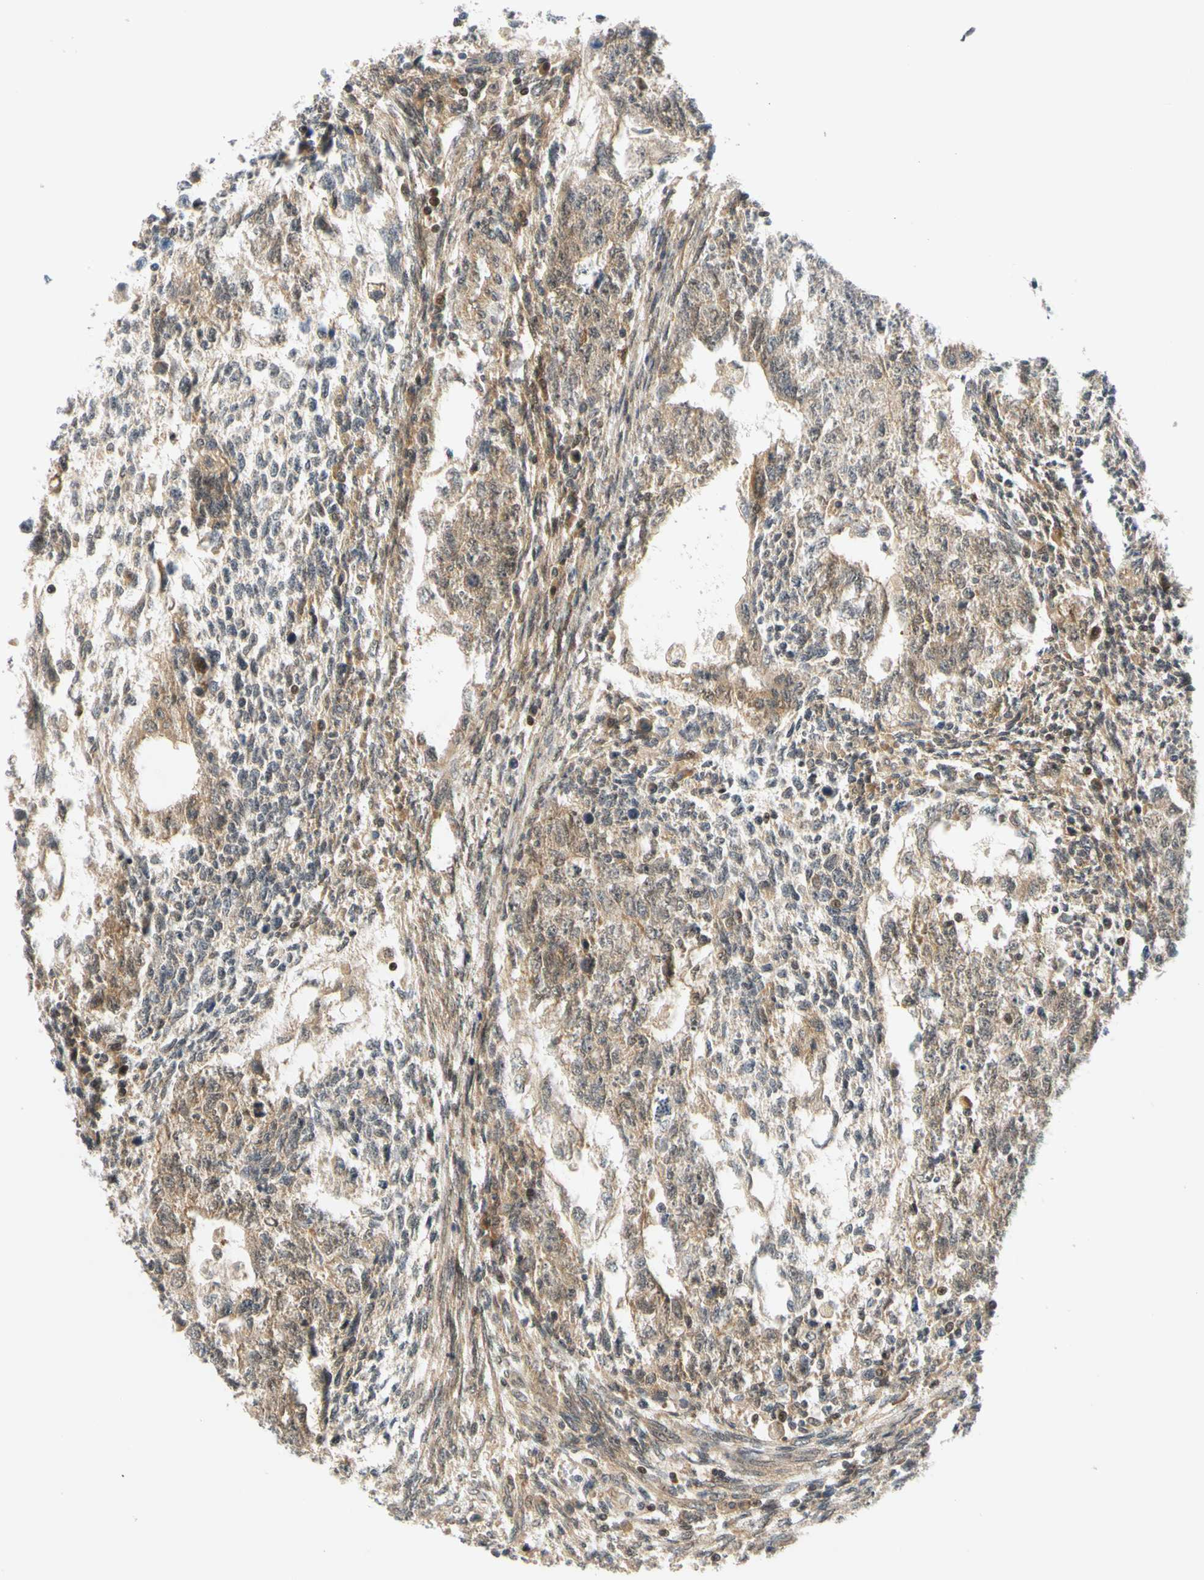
{"staining": {"intensity": "weak", "quantity": ">75%", "location": "cytoplasmic/membranous"}, "tissue": "testis cancer", "cell_type": "Tumor cells", "image_type": "cancer", "snomed": [{"axis": "morphology", "description": "Normal tissue, NOS"}, {"axis": "morphology", "description": "Carcinoma, Embryonal, NOS"}, {"axis": "topography", "description": "Testis"}], "caption": "Protein expression analysis of testis embryonal carcinoma demonstrates weak cytoplasmic/membranous staining in approximately >75% of tumor cells. The staining was performed using DAB (3,3'-diaminobenzidine), with brown indicating positive protein expression. Nuclei are stained blue with hematoxylin.", "gene": "MAPK9", "patient": {"sex": "male", "age": 36}}